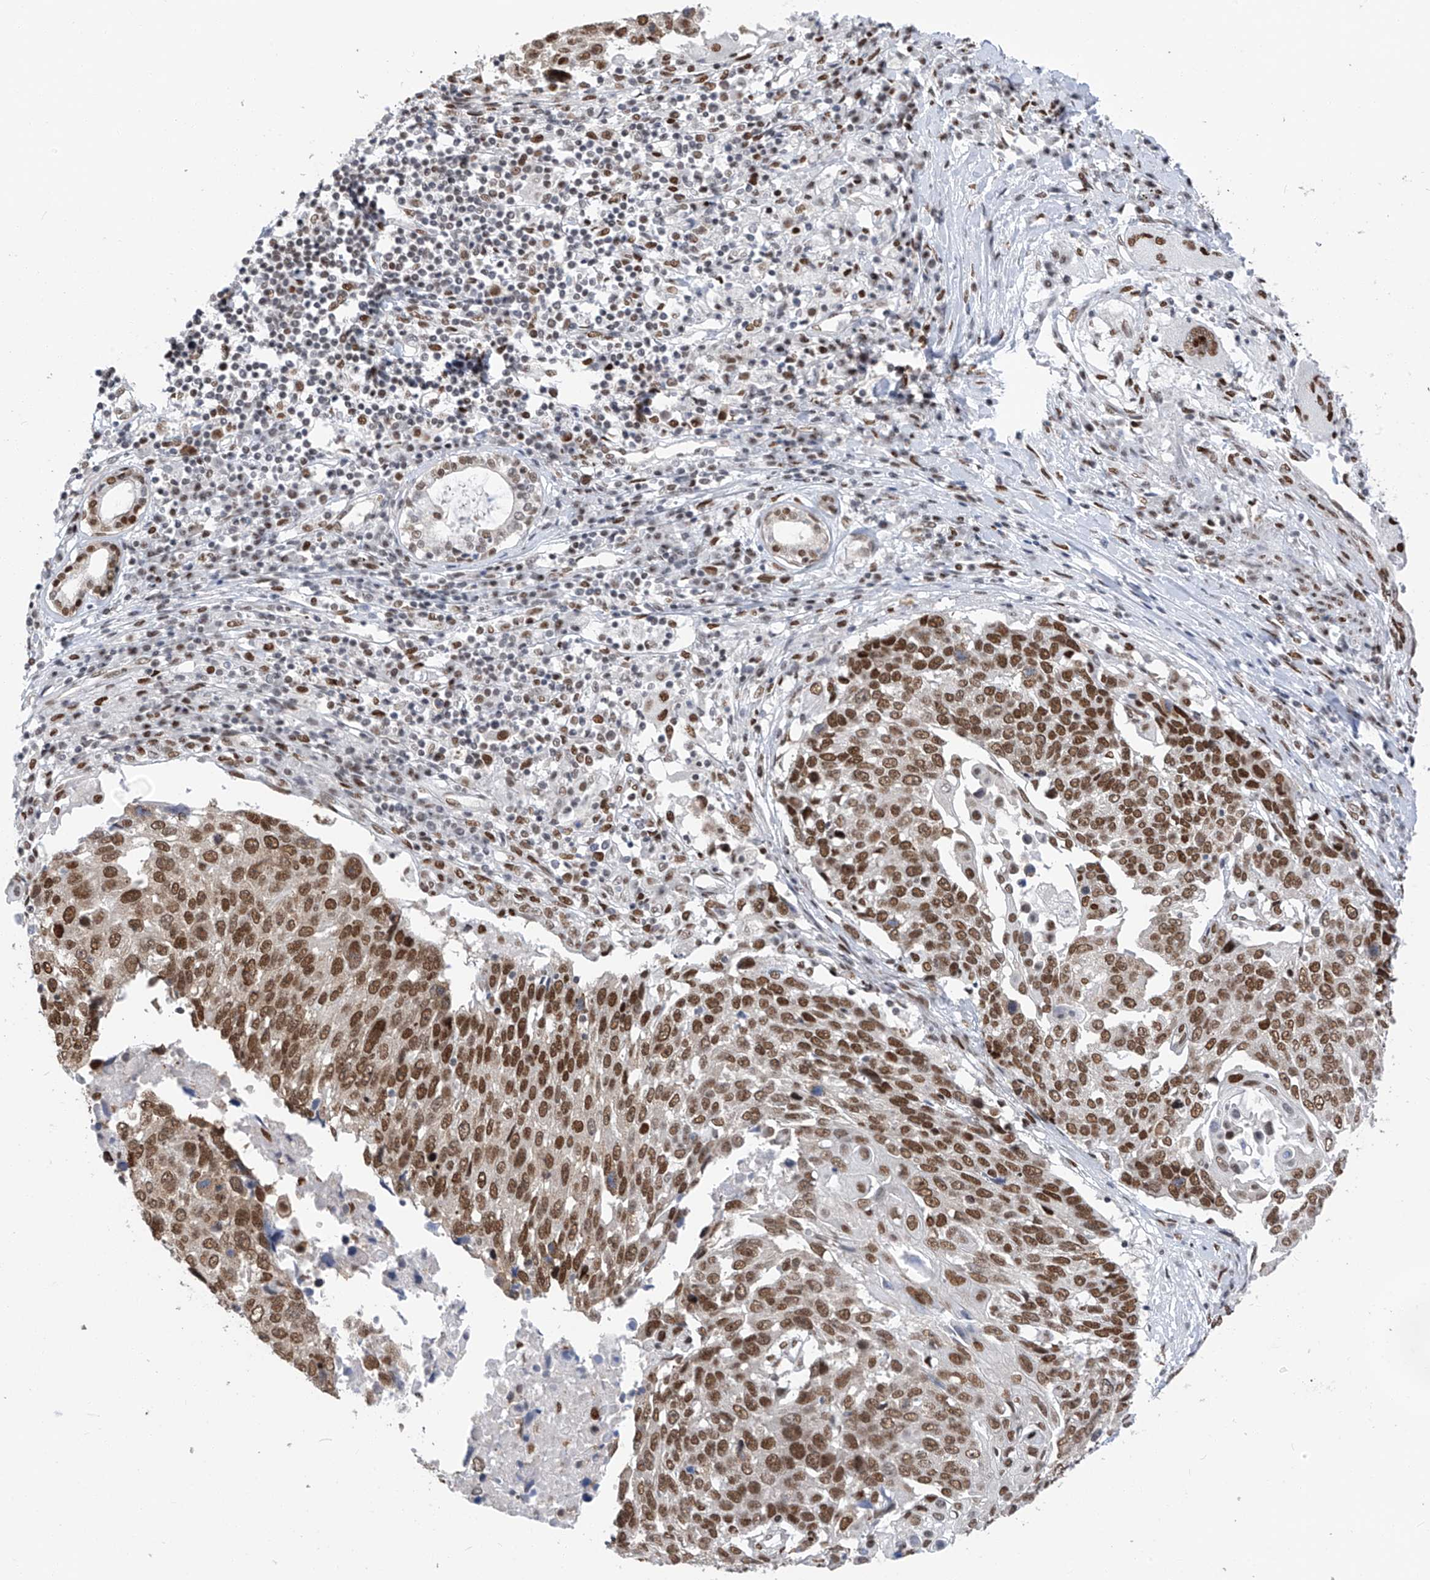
{"staining": {"intensity": "moderate", "quantity": ">75%", "location": "nuclear"}, "tissue": "lung cancer", "cell_type": "Tumor cells", "image_type": "cancer", "snomed": [{"axis": "morphology", "description": "Squamous cell carcinoma, NOS"}, {"axis": "topography", "description": "Lung"}], "caption": "Immunohistochemical staining of human squamous cell carcinoma (lung) displays medium levels of moderate nuclear positivity in about >75% of tumor cells. (DAB (3,3'-diaminobenzidine) IHC with brightfield microscopy, high magnification).", "gene": "KHSRP", "patient": {"sex": "male", "age": 66}}